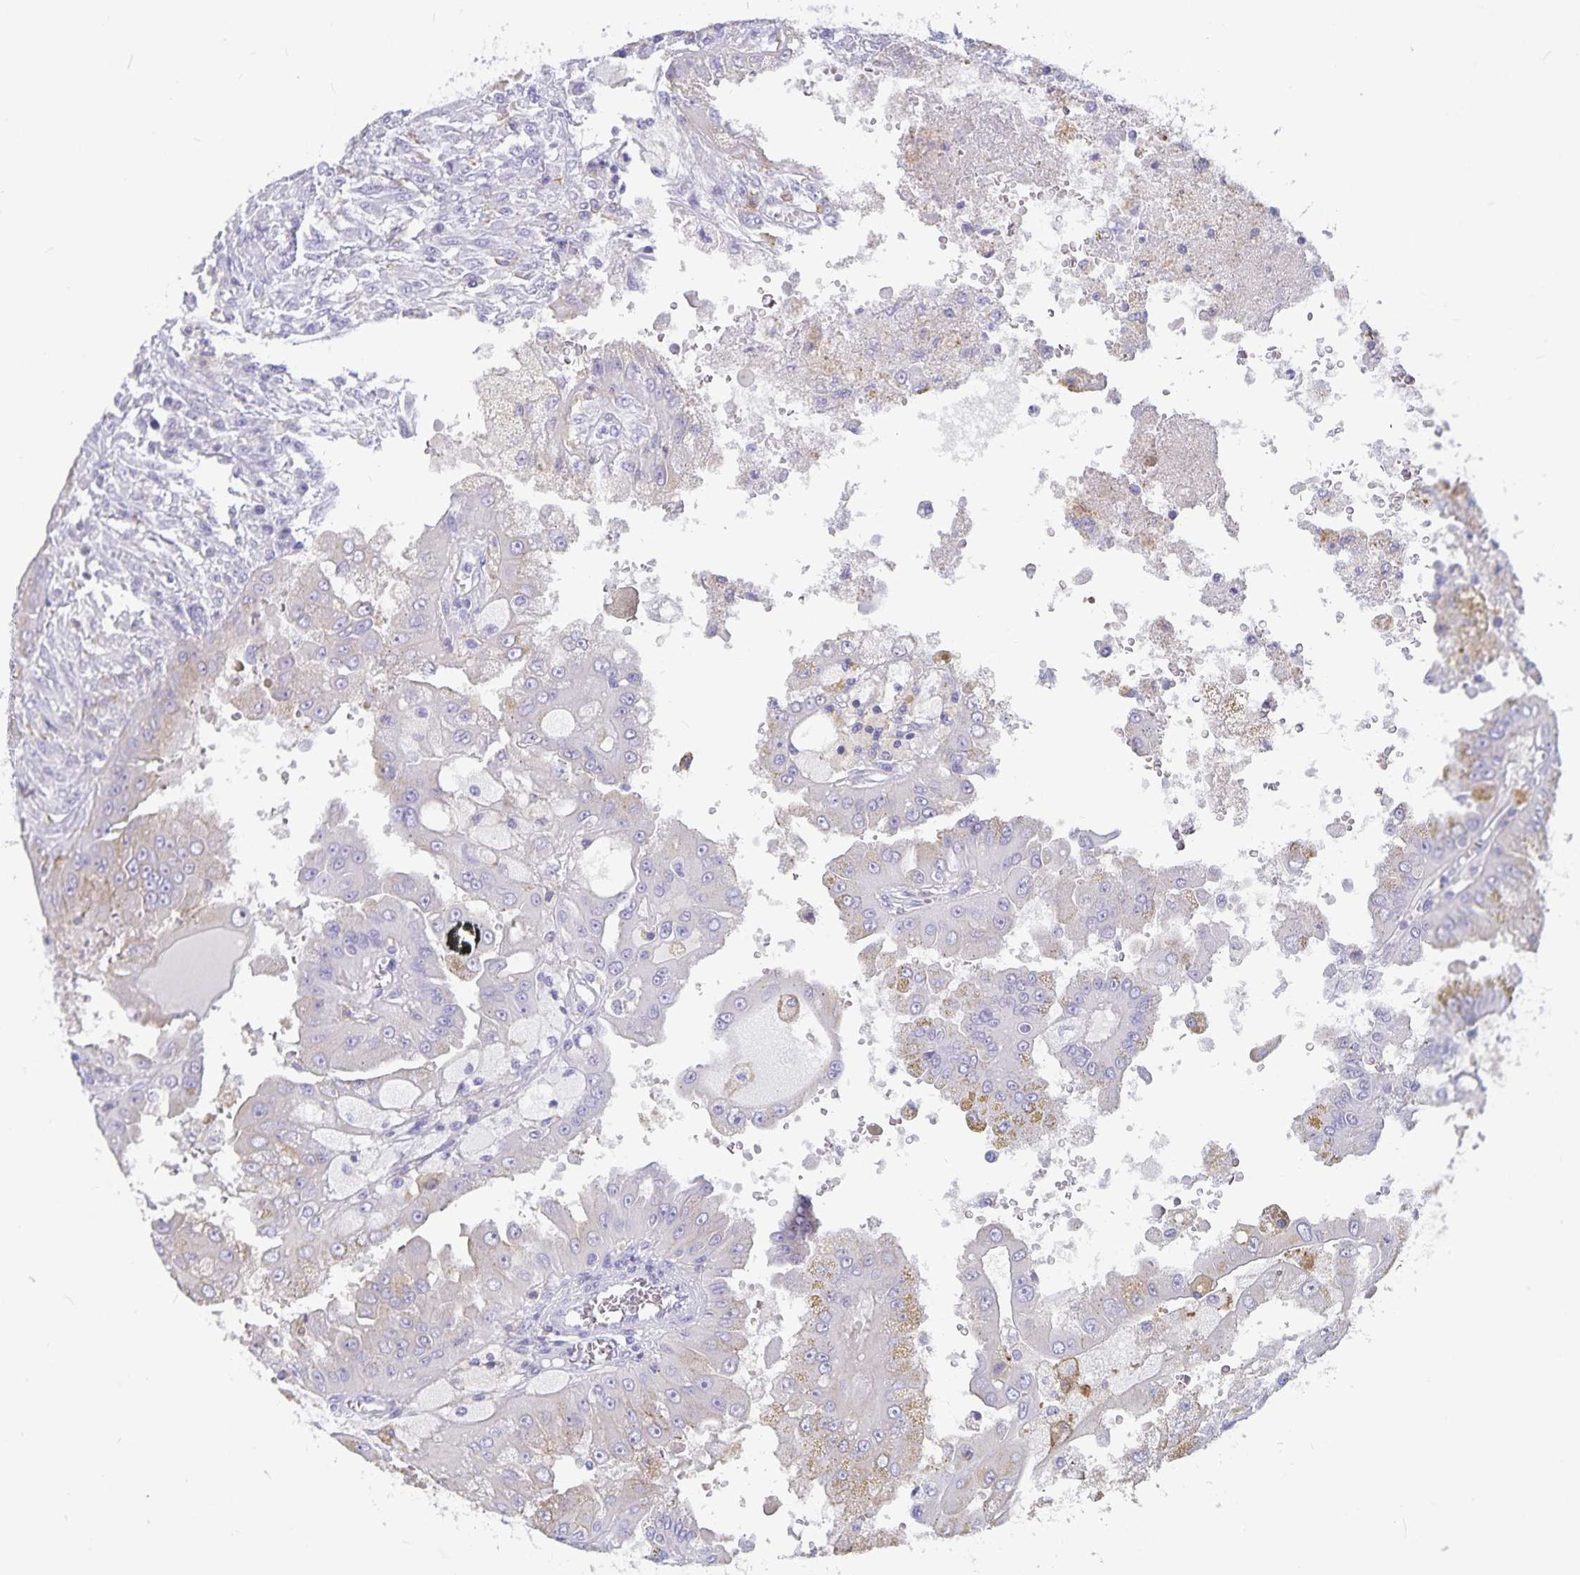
{"staining": {"intensity": "weak", "quantity": "<25%", "location": "cytoplasmic/membranous"}, "tissue": "renal cancer", "cell_type": "Tumor cells", "image_type": "cancer", "snomed": [{"axis": "morphology", "description": "Adenocarcinoma, NOS"}, {"axis": "topography", "description": "Kidney"}], "caption": "This micrograph is of renal adenocarcinoma stained with immunohistochemistry to label a protein in brown with the nuclei are counter-stained blue. There is no staining in tumor cells. The staining was performed using DAB (3,3'-diaminobenzidine) to visualize the protein expression in brown, while the nuclei were stained in blue with hematoxylin (Magnification: 20x).", "gene": "PLAC1", "patient": {"sex": "male", "age": 58}}